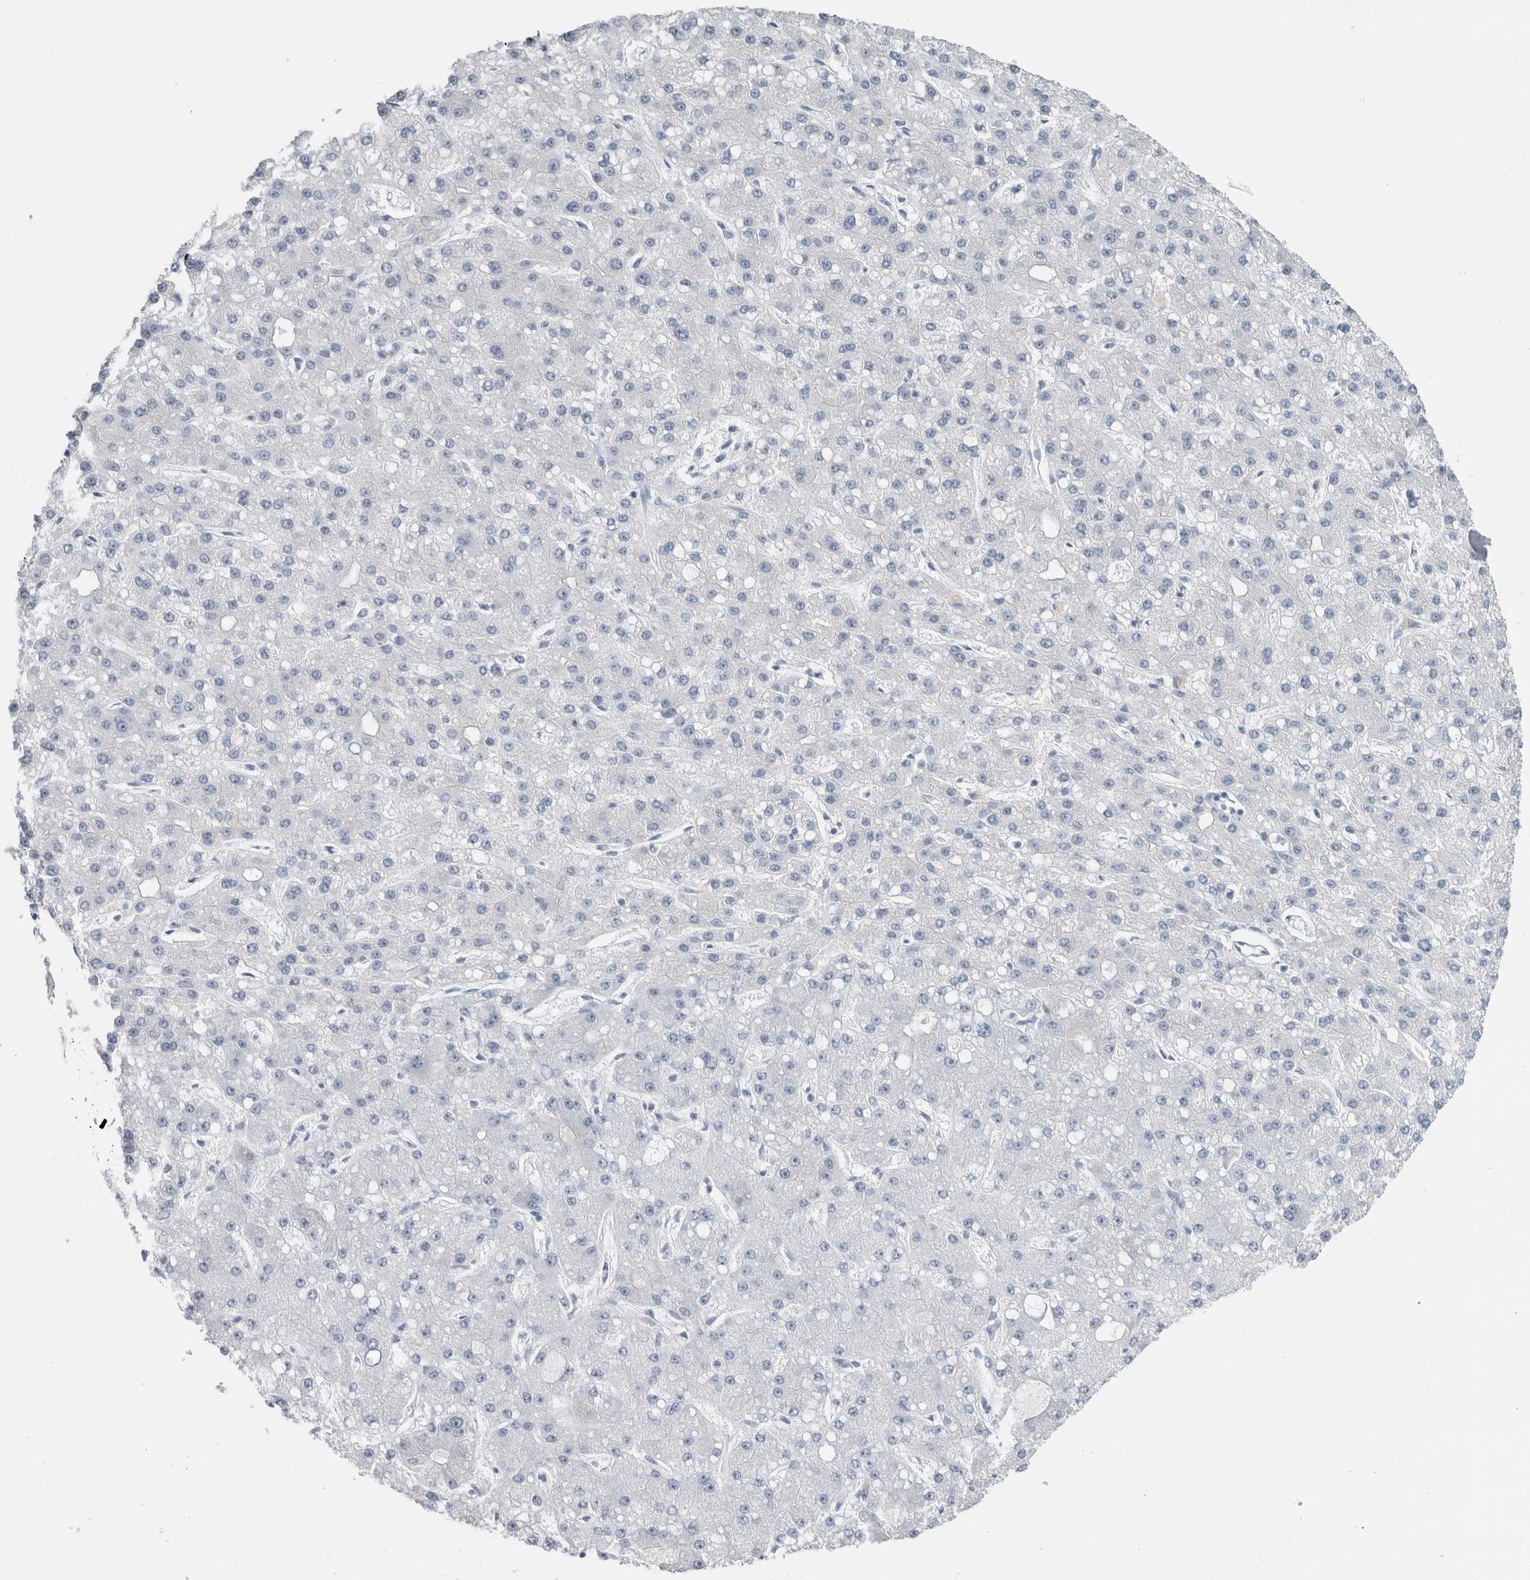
{"staining": {"intensity": "negative", "quantity": "none", "location": "none"}, "tissue": "liver cancer", "cell_type": "Tumor cells", "image_type": "cancer", "snomed": [{"axis": "morphology", "description": "Carcinoma, Hepatocellular, NOS"}, {"axis": "topography", "description": "Liver"}], "caption": "Tumor cells show no significant expression in hepatocellular carcinoma (liver). (DAB (3,3'-diaminobenzidine) immunohistochemistry (IHC) with hematoxylin counter stain).", "gene": "RPH3AL", "patient": {"sex": "male", "age": 67}}